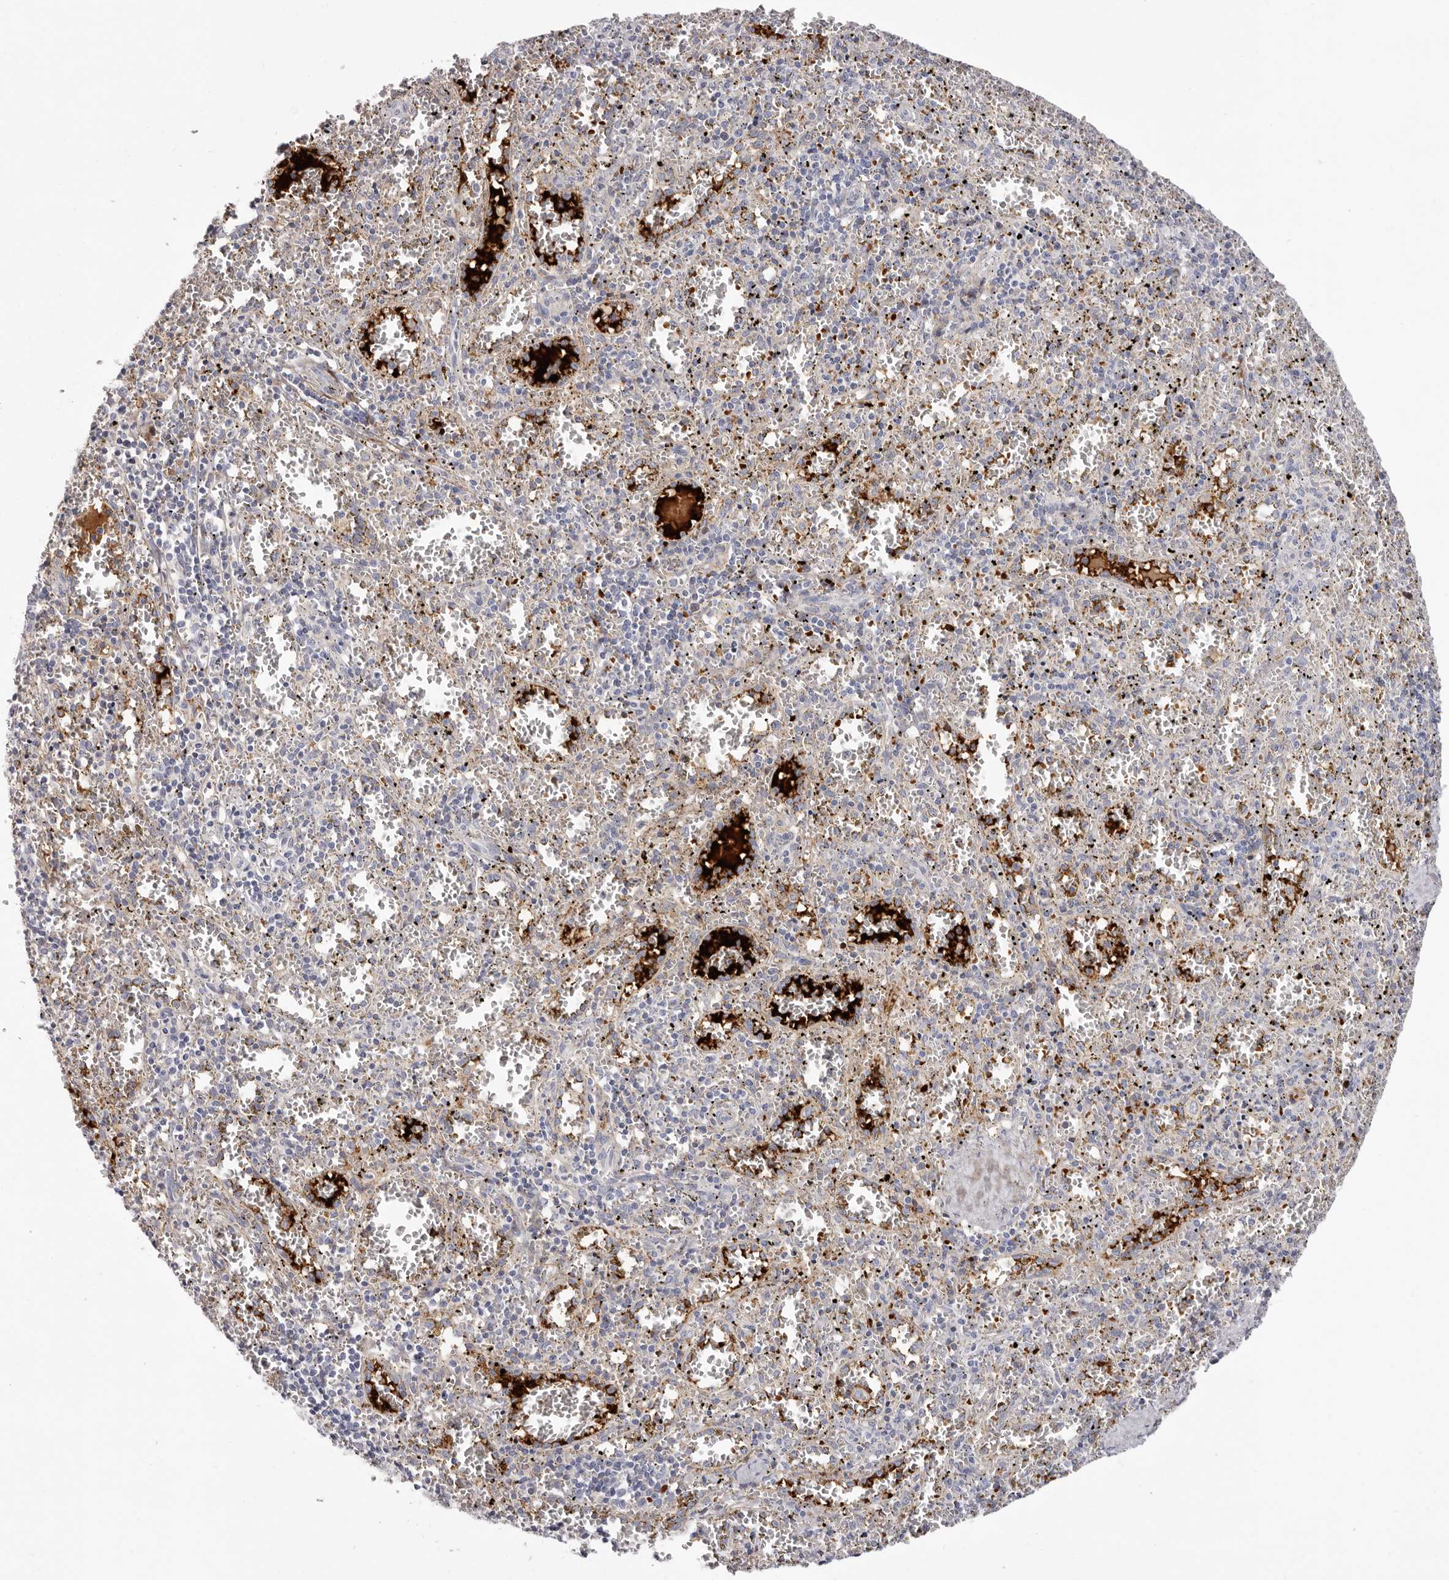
{"staining": {"intensity": "negative", "quantity": "none", "location": "none"}, "tissue": "spleen", "cell_type": "Cells in red pulp", "image_type": "normal", "snomed": [{"axis": "morphology", "description": "Normal tissue, NOS"}, {"axis": "topography", "description": "Spleen"}], "caption": "Human spleen stained for a protein using immunohistochemistry (IHC) shows no expression in cells in red pulp.", "gene": "LMLN", "patient": {"sex": "male", "age": 11}}